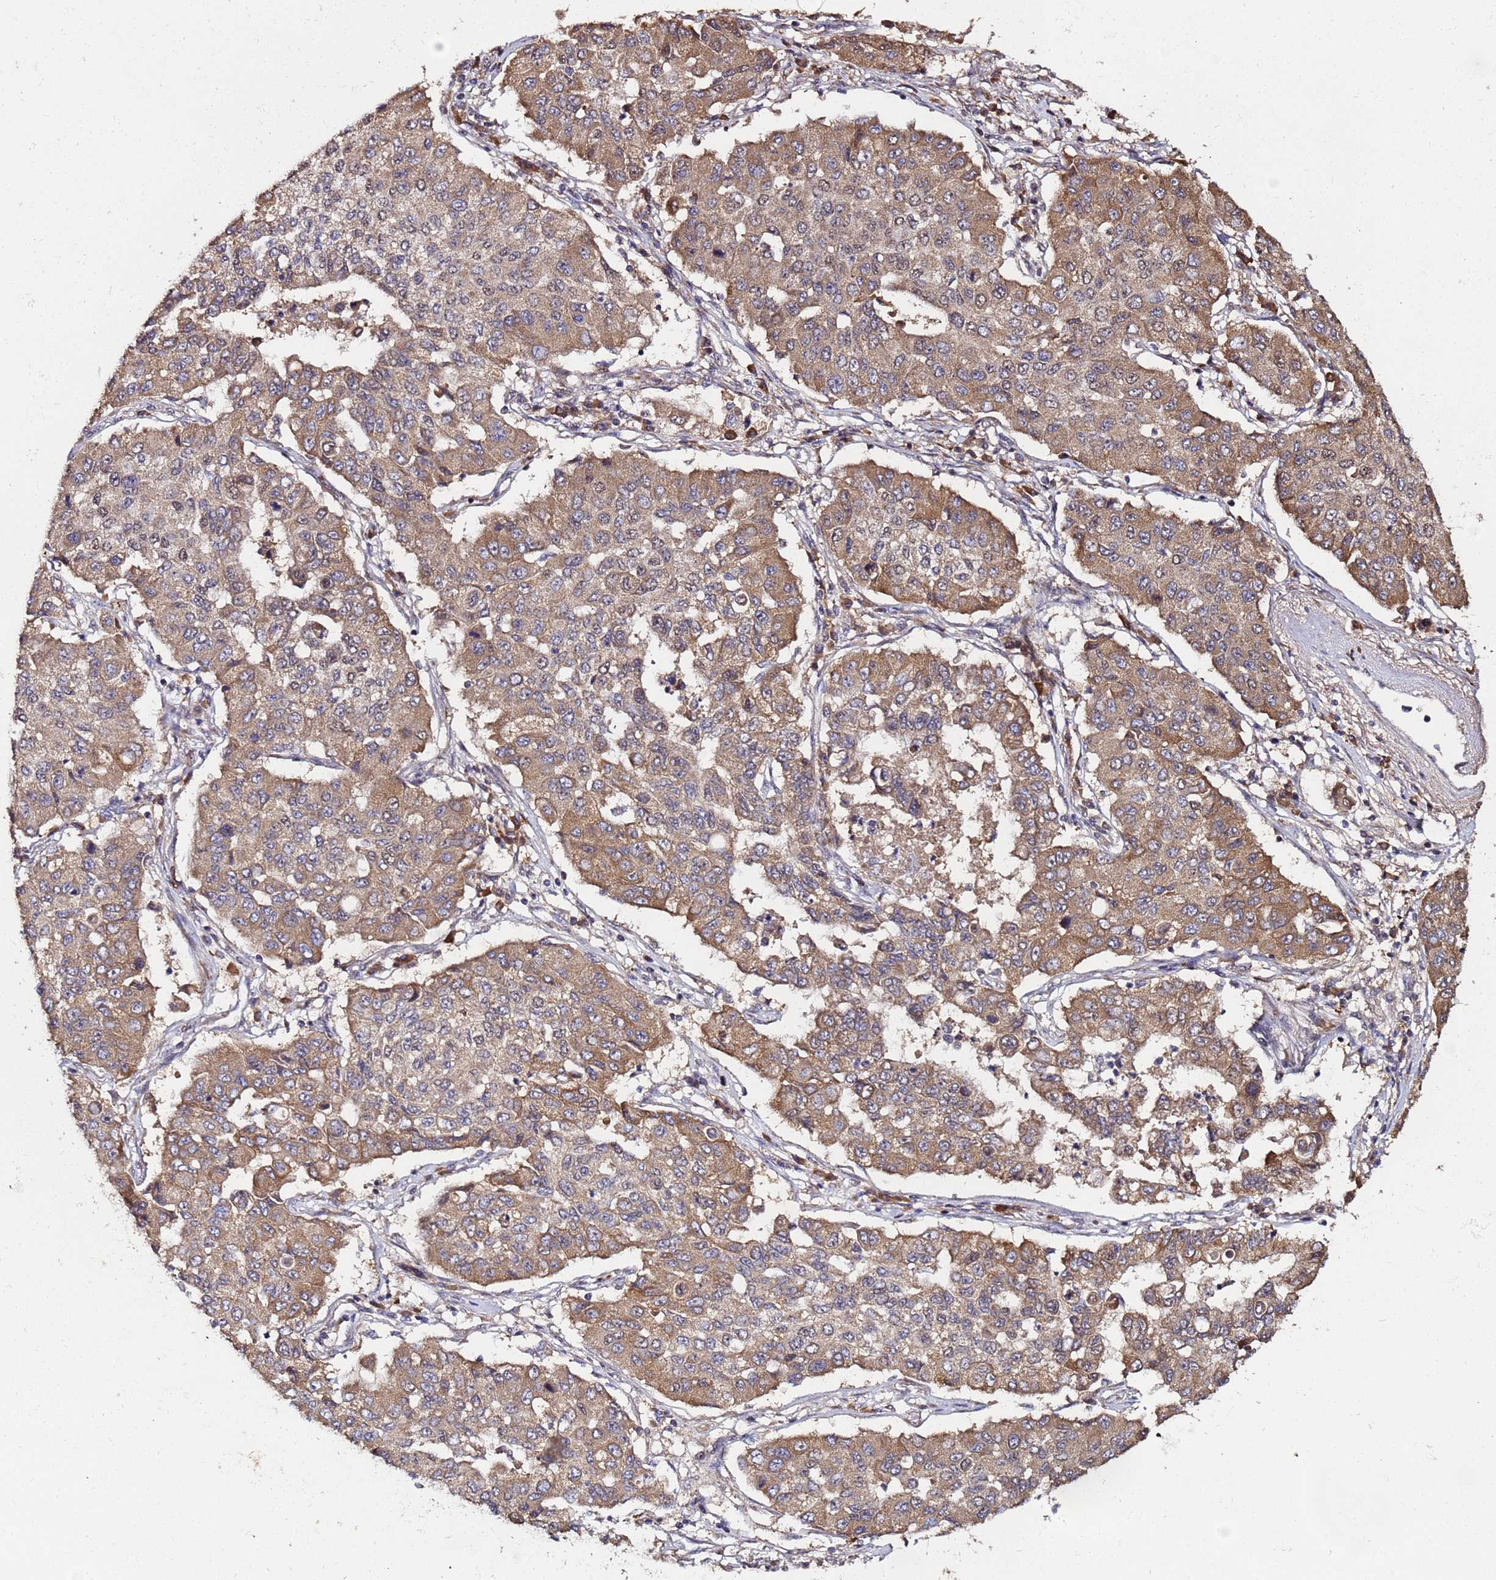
{"staining": {"intensity": "moderate", "quantity": ">75%", "location": "cytoplasmic/membranous"}, "tissue": "lung cancer", "cell_type": "Tumor cells", "image_type": "cancer", "snomed": [{"axis": "morphology", "description": "Squamous cell carcinoma, NOS"}, {"axis": "topography", "description": "Lung"}], "caption": "The photomicrograph reveals immunohistochemical staining of lung cancer (squamous cell carcinoma). There is moderate cytoplasmic/membranous expression is present in approximately >75% of tumor cells. Using DAB (3,3'-diaminobenzidine) (brown) and hematoxylin (blue) stains, captured at high magnification using brightfield microscopy.", "gene": "WNK4", "patient": {"sex": "male", "age": 74}}